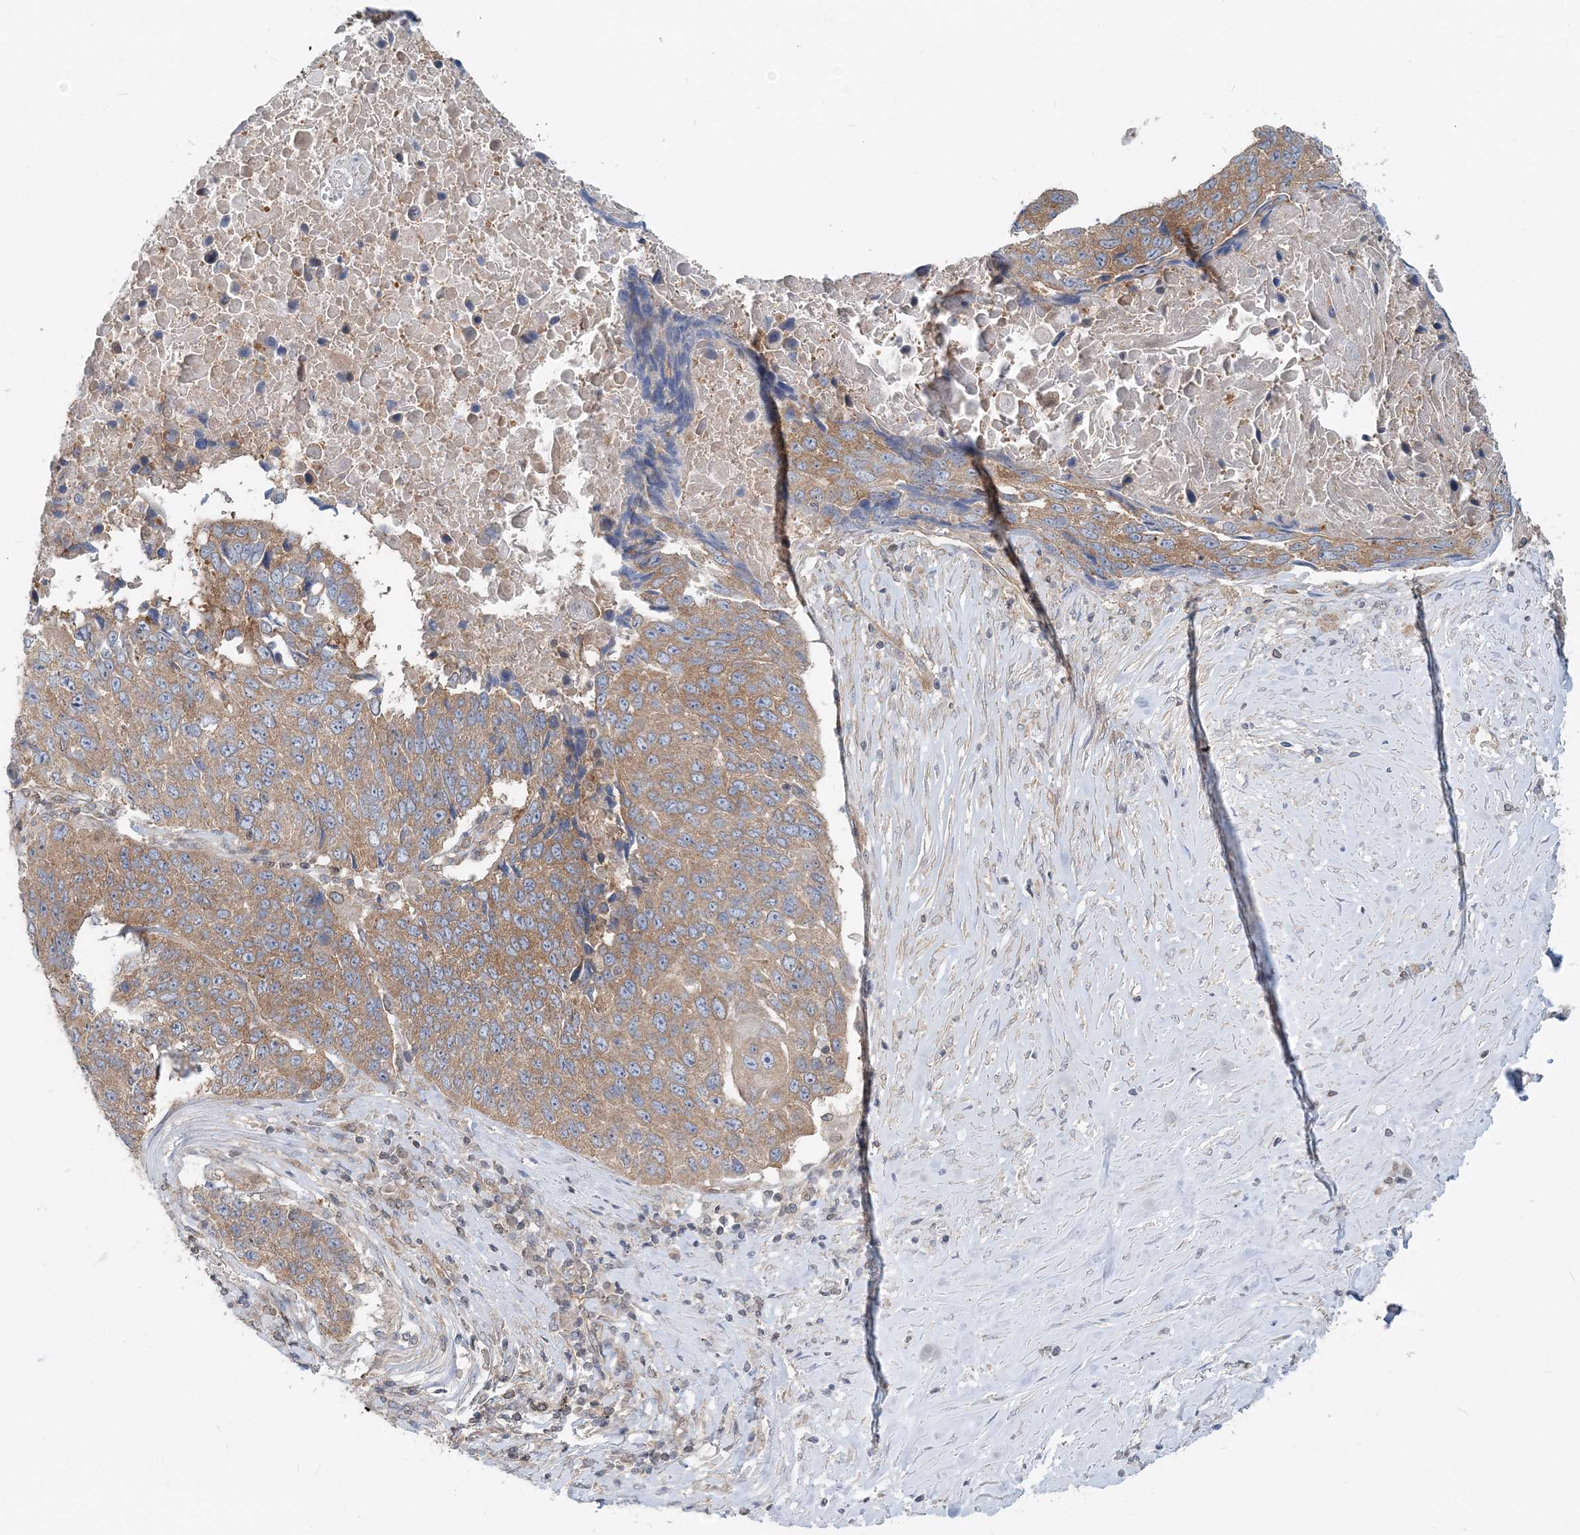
{"staining": {"intensity": "moderate", "quantity": ">75%", "location": "cytoplasmic/membranous"}, "tissue": "lung cancer", "cell_type": "Tumor cells", "image_type": "cancer", "snomed": [{"axis": "morphology", "description": "Squamous cell carcinoma, NOS"}, {"axis": "topography", "description": "Lung"}], "caption": "Immunohistochemistry (IHC) histopathology image of neoplastic tissue: human lung squamous cell carcinoma stained using immunohistochemistry demonstrates medium levels of moderate protein expression localized specifically in the cytoplasmic/membranous of tumor cells, appearing as a cytoplasmic/membranous brown color.", "gene": "MOB4", "patient": {"sex": "male", "age": 66}}